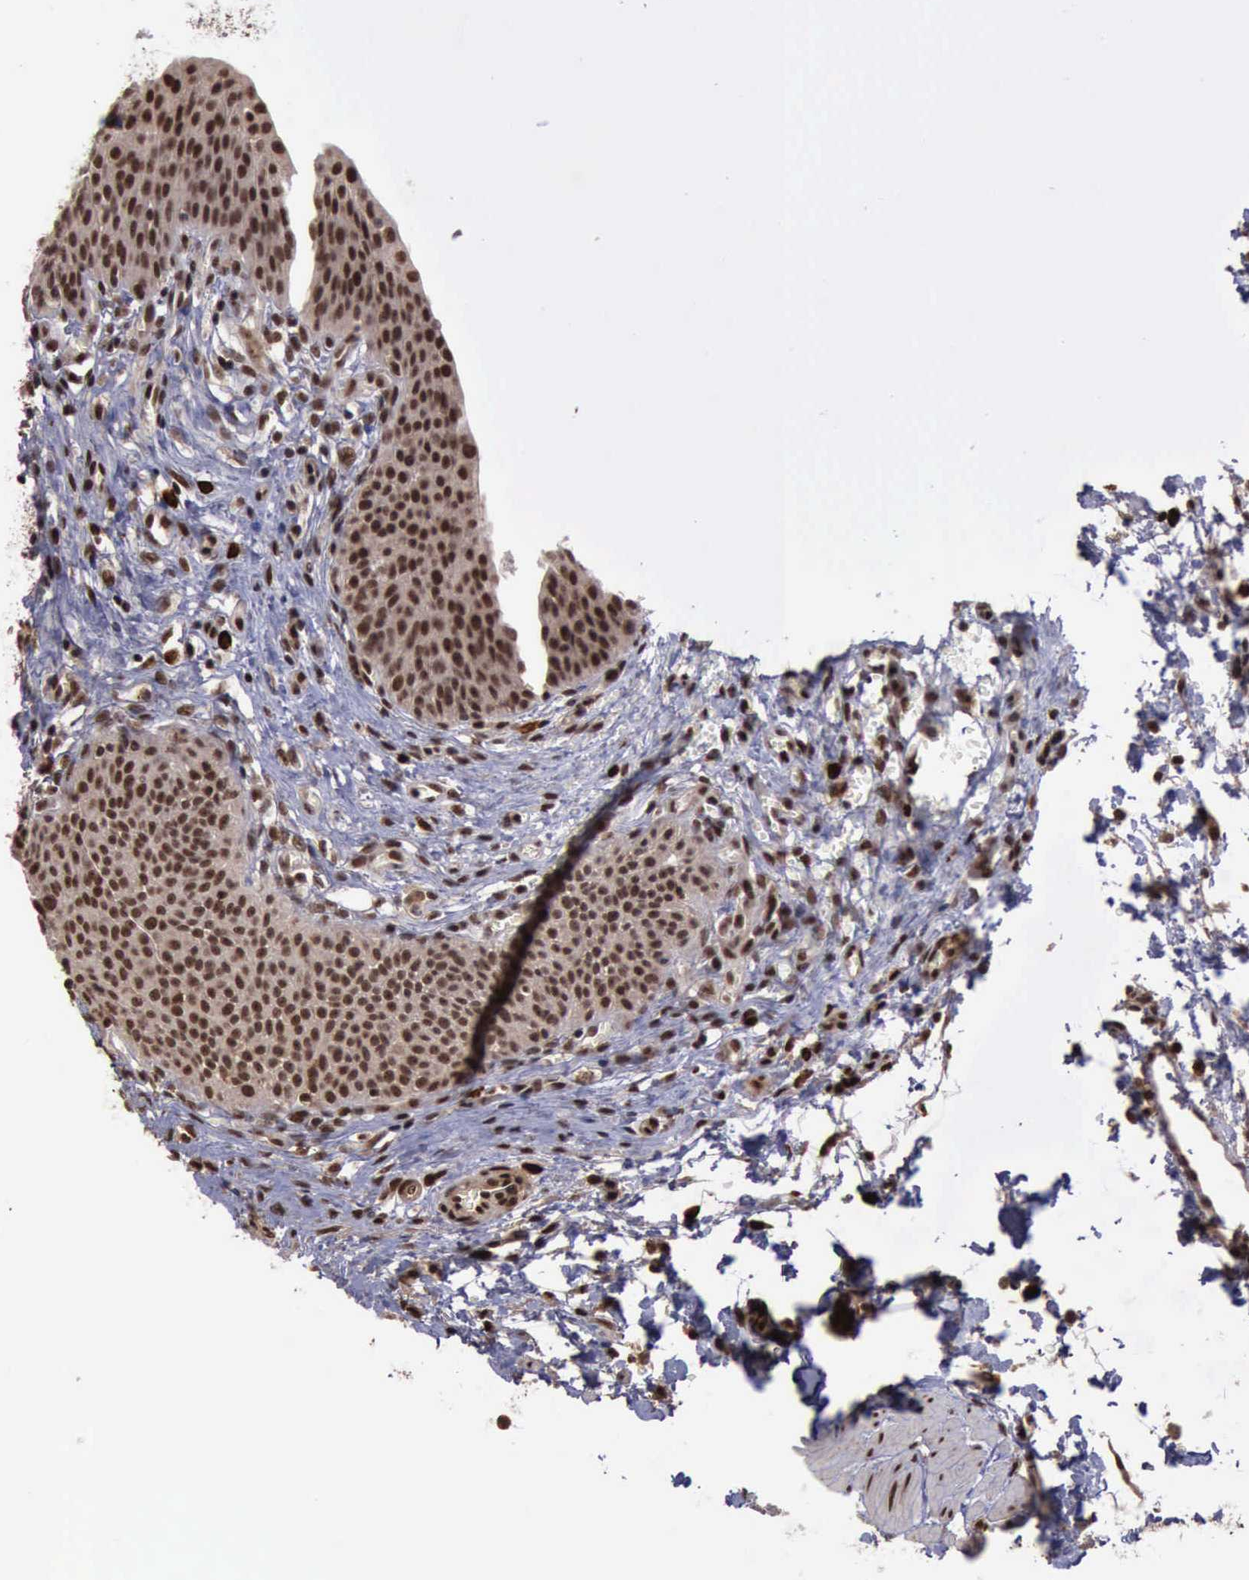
{"staining": {"intensity": "strong", "quantity": ">75%", "location": "cytoplasmic/membranous,nuclear"}, "tissue": "urinary bladder", "cell_type": "Urothelial cells", "image_type": "normal", "snomed": [{"axis": "morphology", "description": "Normal tissue, NOS"}, {"axis": "topography", "description": "Smooth muscle"}, {"axis": "topography", "description": "Urinary bladder"}], "caption": "IHC of benign urinary bladder exhibits high levels of strong cytoplasmic/membranous,nuclear positivity in approximately >75% of urothelial cells.", "gene": "TRMT2A", "patient": {"sex": "male", "age": 35}}